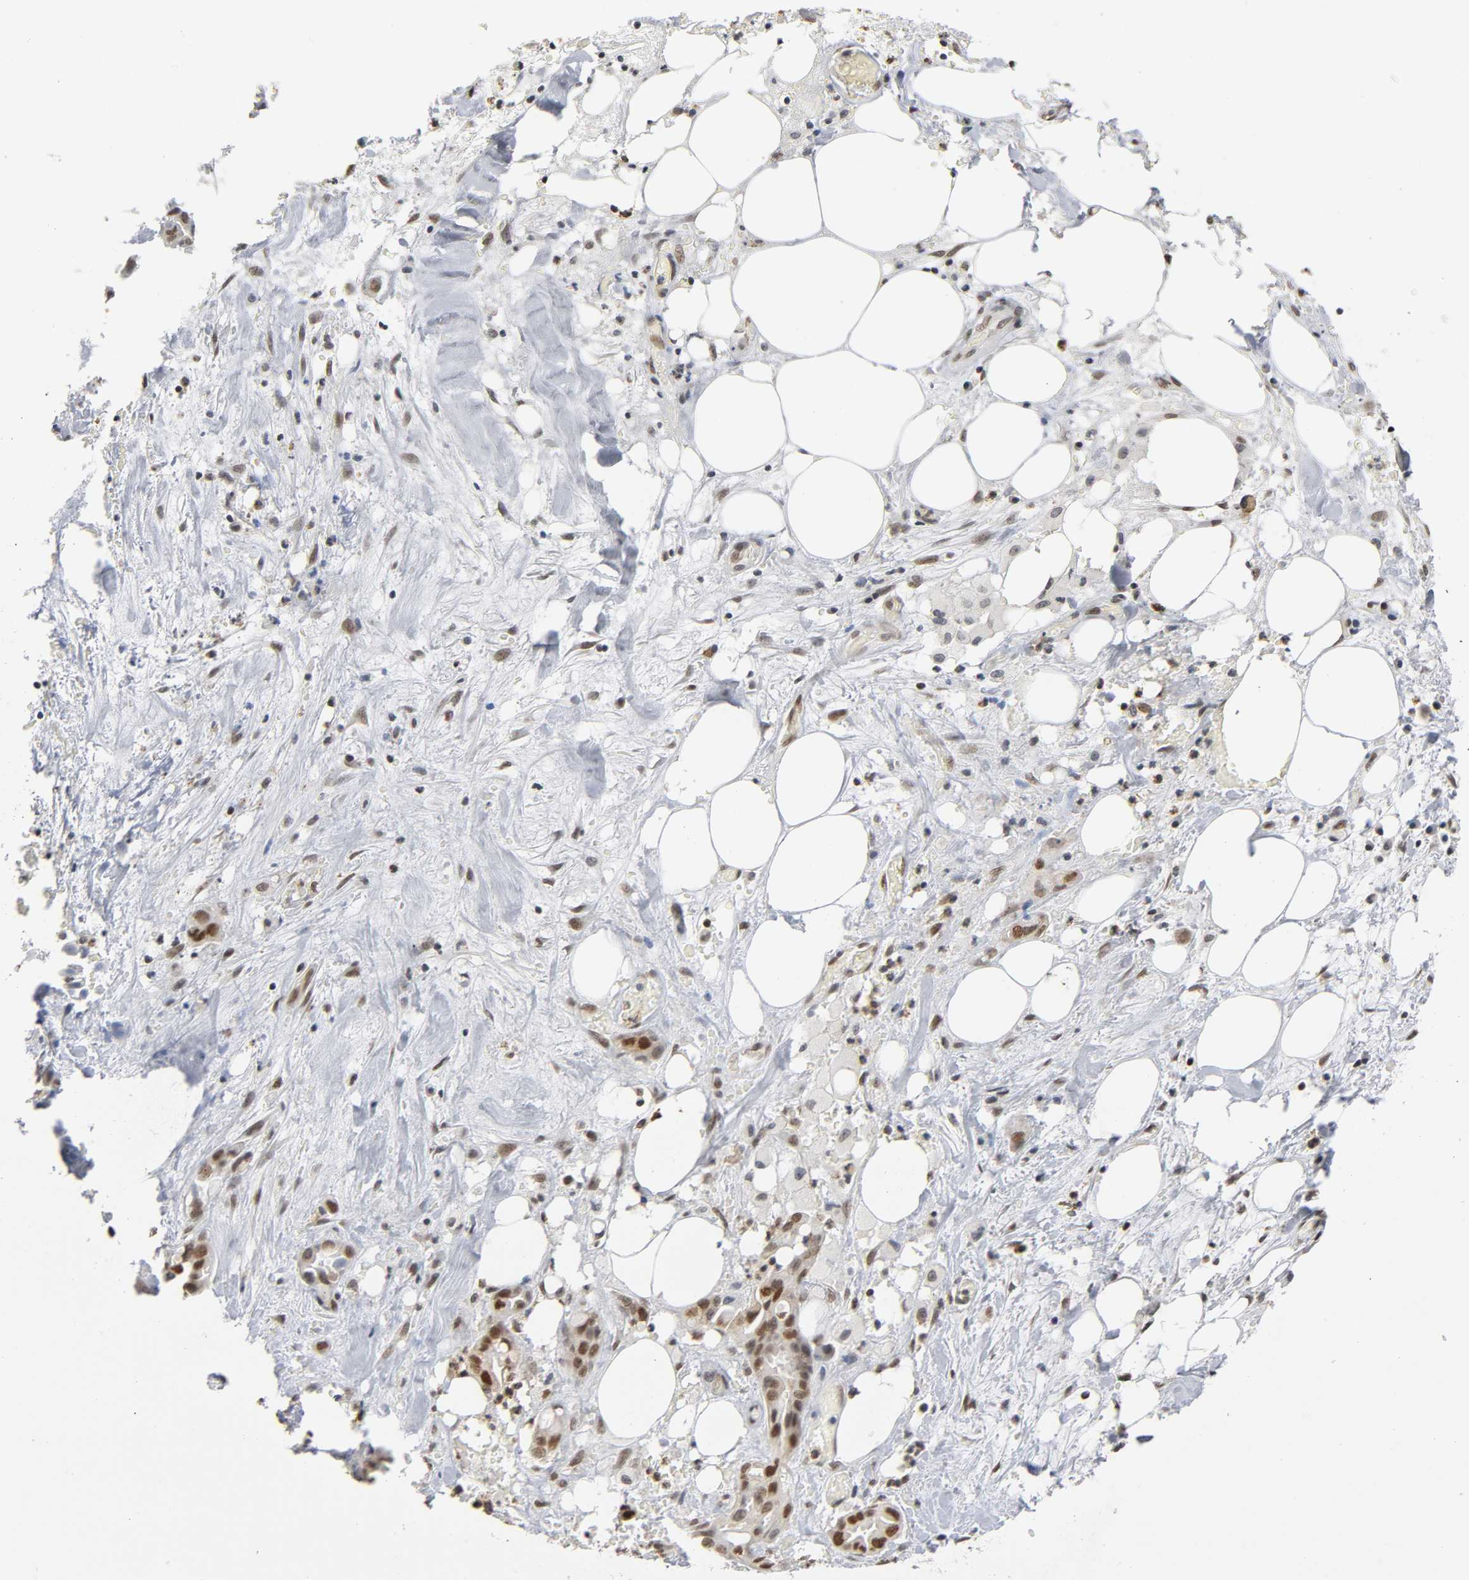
{"staining": {"intensity": "moderate", "quantity": ">75%", "location": "nuclear"}, "tissue": "liver cancer", "cell_type": "Tumor cells", "image_type": "cancer", "snomed": [{"axis": "morphology", "description": "Cholangiocarcinoma"}, {"axis": "topography", "description": "Liver"}], "caption": "This is an image of IHC staining of liver cancer (cholangiocarcinoma), which shows moderate expression in the nuclear of tumor cells.", "gene": "SUMO1", "patient": {"sex": "female", "age": 68}}